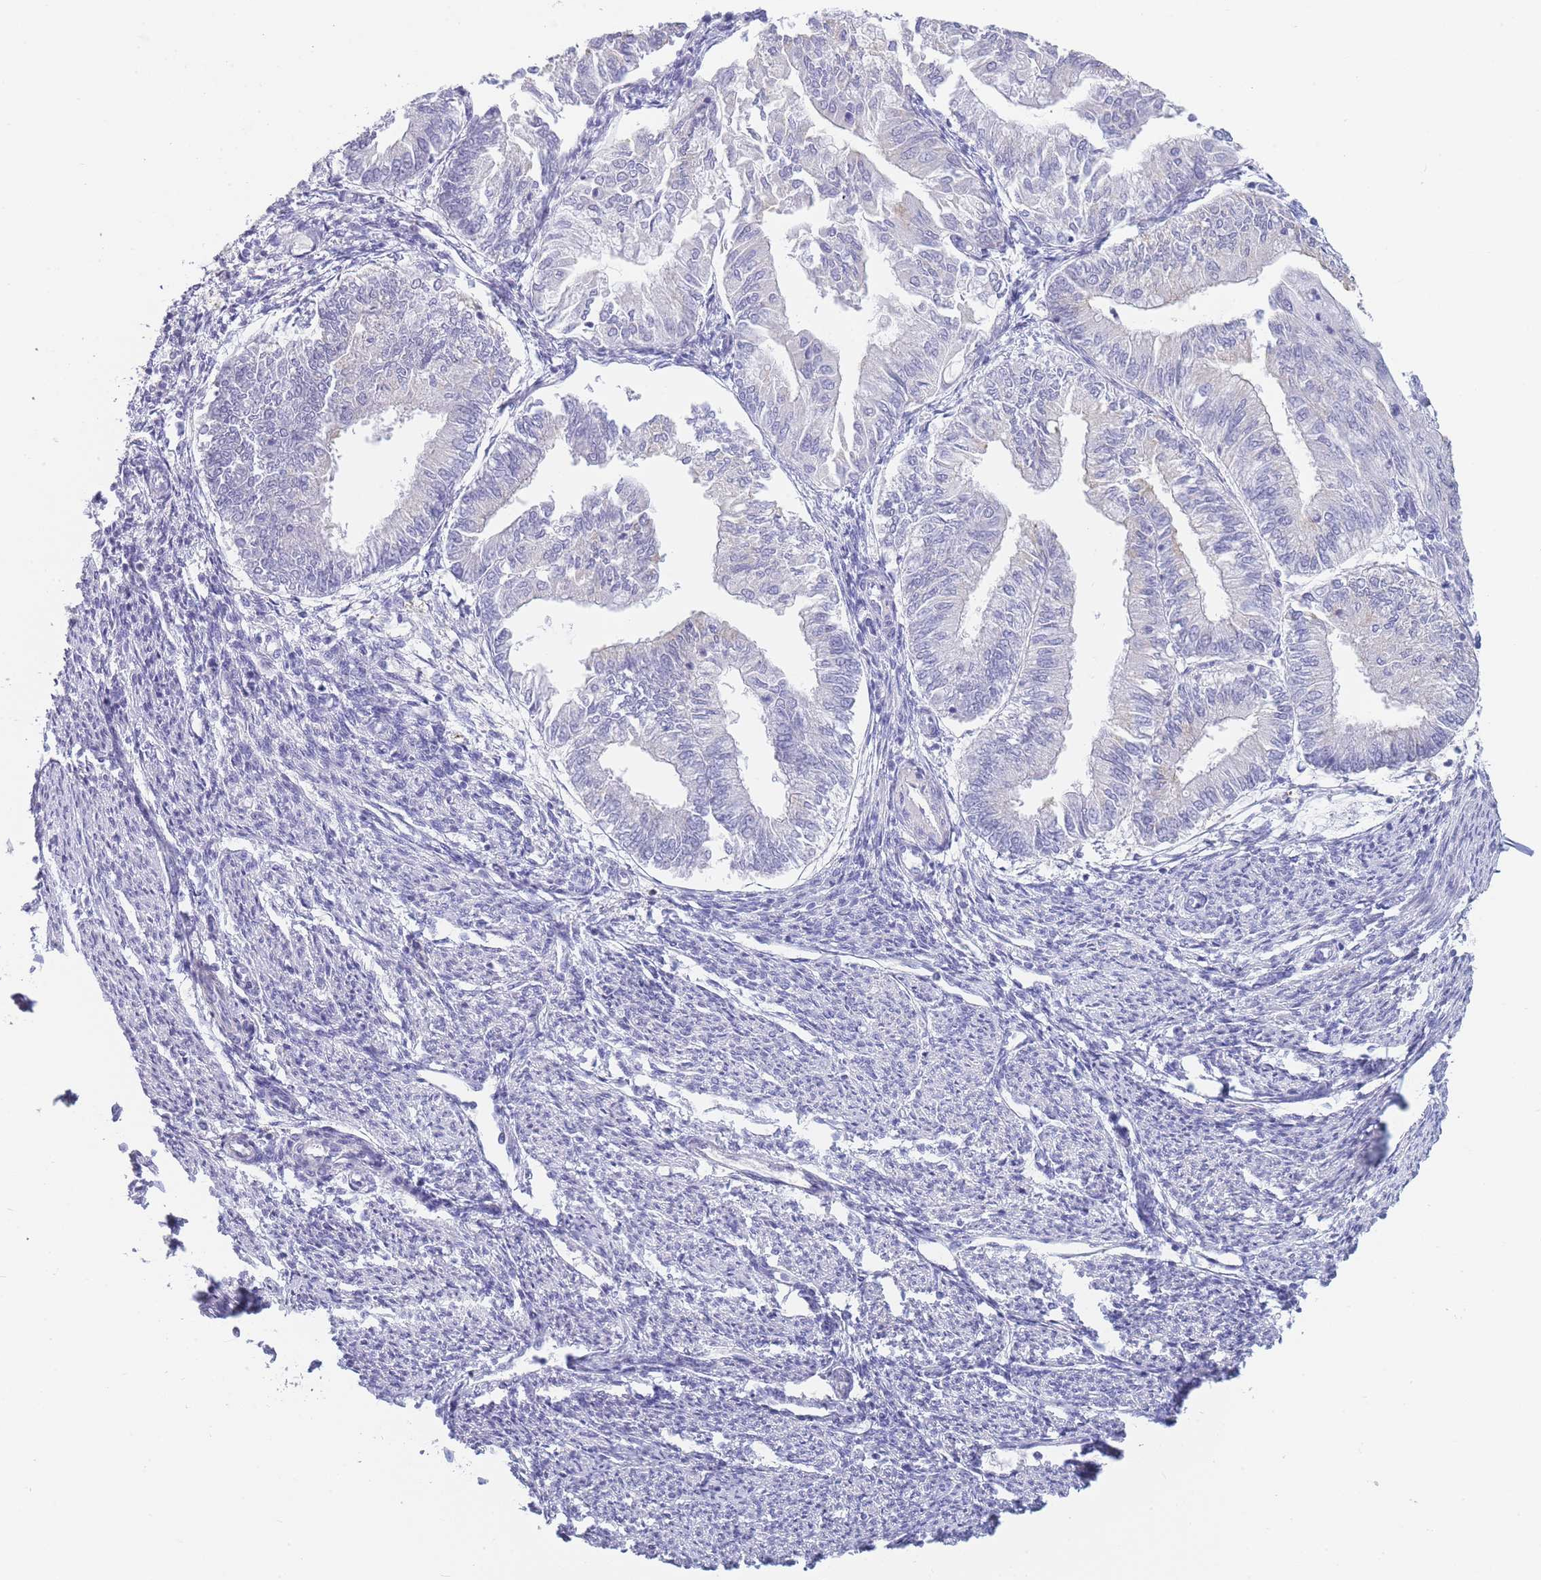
{"staining": {"intensity": "negative", "quantity": "none", "location": "none"}, "tissue": "smooth muscle", "cell_type": "Smooth muscle cells", "image_type": "normal", "snomed": [{"axis": "morphology", "description": "Normal tissue, NOS"}, {"axis": "topography", "description": "Smooth muscle"}, {"axis": "topography", "description": "Uterus"}], "caption": "The IHC histopathology image has no significant expression in smooth muscle cells of smooth muscle. Brightfield microscopy of IHC stained with DAB (brown) and hematoxylin (blue), captured at high magnification.", "gene": "CD37", "patient": {"sex": "female", "age": 59}}